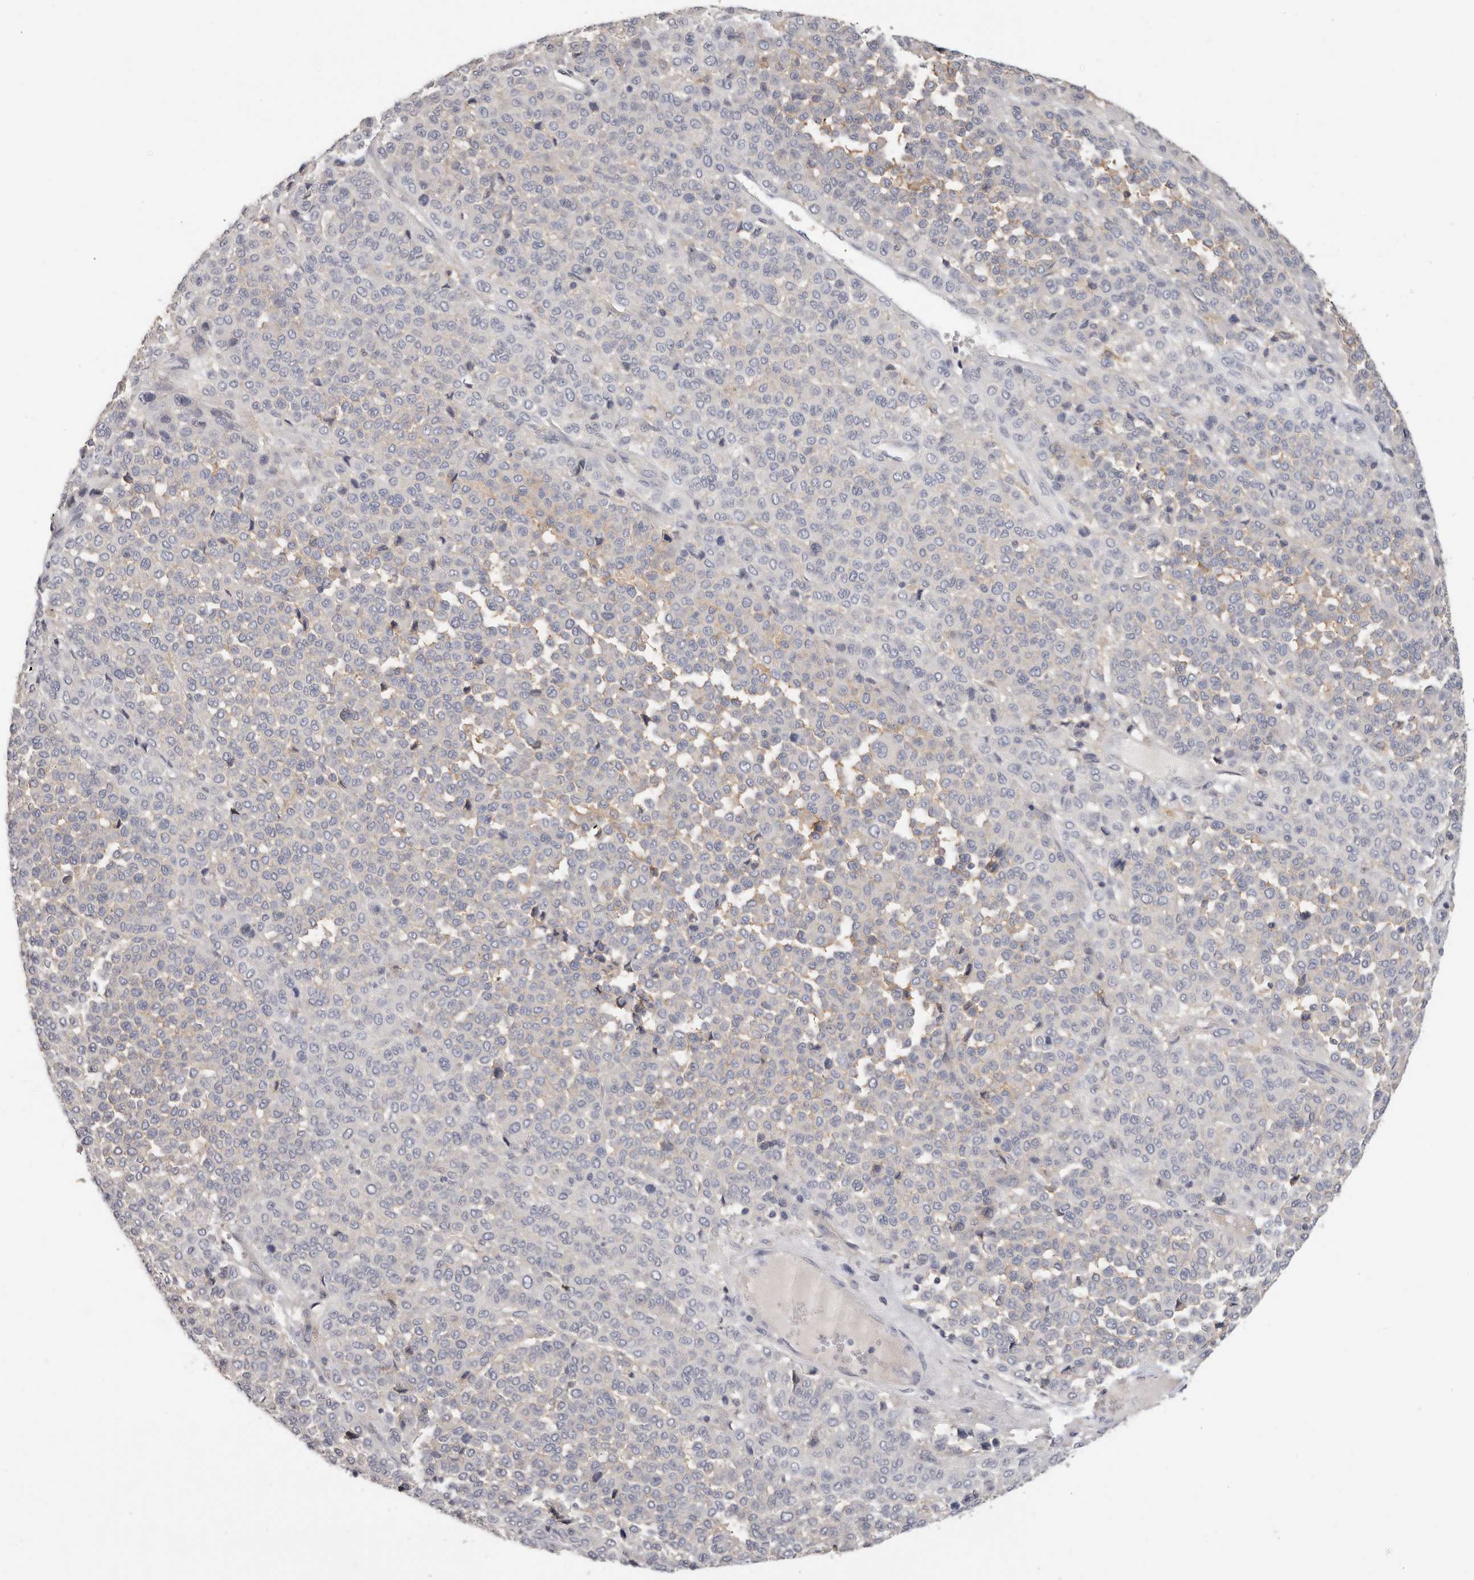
{"staining": {"intensity": "weak", "quantity": "<25%", "location": "cytoplasmic/membranous"}, "tissue": "melanoma", "cell_type": "Tumor cells", "image_type": "cancer", "snomed": [{"axis": "morphology", "description": "Malignant melanoma, Metastatic site"}, {"axis": "topography", "description": "Pancreas"}], "caption": "Malignant melanoma (metastatic site) was stained to show a protein in brown. There is no significant staining in tumor cells. Brightfield microscopy of immunohistochemistry (IHC) stained with DAB (brown) and hematoxylin (blue), captured at high magnification.", "gene": "WDTC1", "patient": {"sex": "female", "age": 30}}